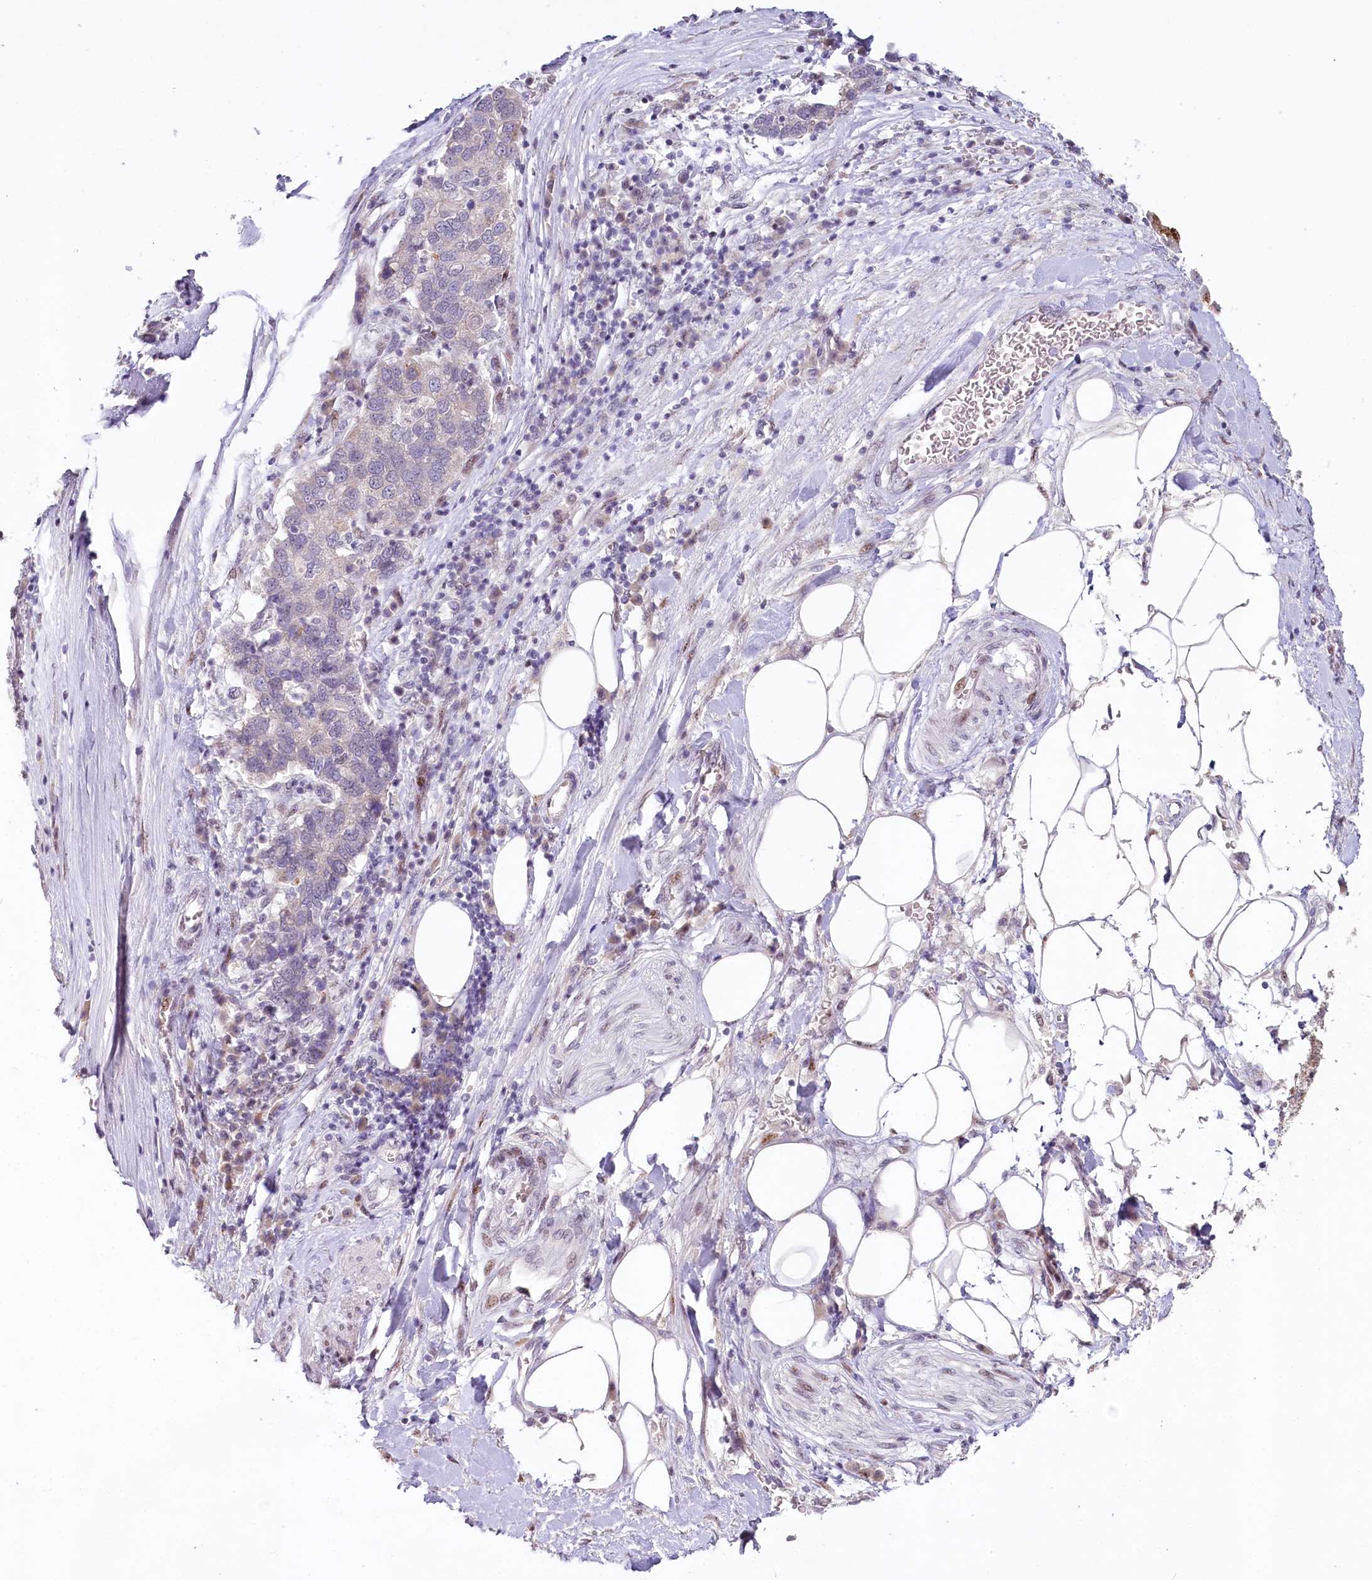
{"staining": {"intensity": "weak", "quantity": "25%-75%", "location": "nuclear"}, "tissue": "pancreatic cancer", "cell_type": "Tumor cells", "image_type": "cancer", "snomed": [{"axis": "morphology", "description": "Adenocarcinoma, NOS"}, {"axis": "topography", "description": "Pancreas"}], "caption": "High-power microscopy captured an immunohistochemistry (IHC) micrograph of pancreatic cancer, revealing weak nuclear positivity in approximately 25%-75% of tumor cells.", "gene": "HPD", "patient": {"sex": "female", "age": 61}}